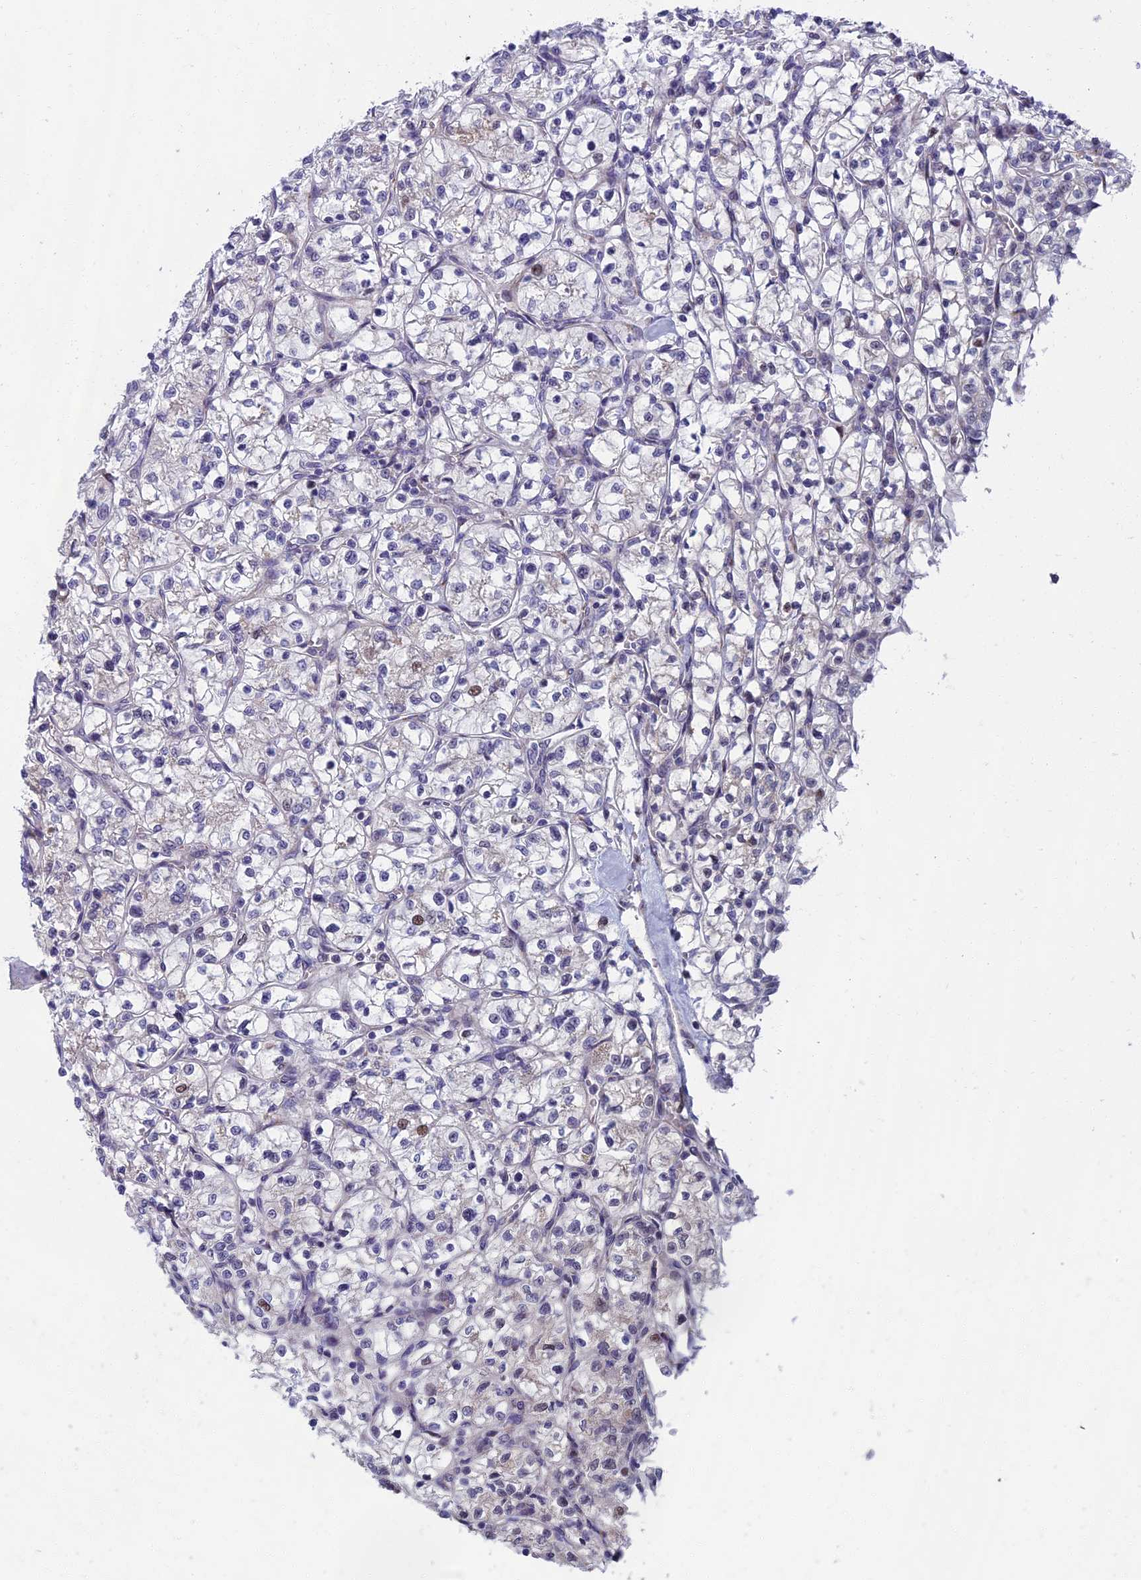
{"staining": {"intensity": "negative", "quantity": "none", "location": "none"}, "tissue": "renal cancer", "cell_type": "Tumor cells", "image_type": "cancer", "snomed": [{"axis": "morphology", "description": "Adenocarcinoma, NOS"}, {"axis": "topography", "description": "Kidney"}], "caption": "Immunohistochemistry of renal cancer (adenocarcinoma) shows no expression in tumor cells. The staining was performed using DAB (3,3'-diaminobenzidine) to visualize the protein expression in brown, while the nuclei were stained in blue with hematoxylin (Magnification: 20x).", "gene": "LIG1", "patient": {"sex": "female", "age": 64}}